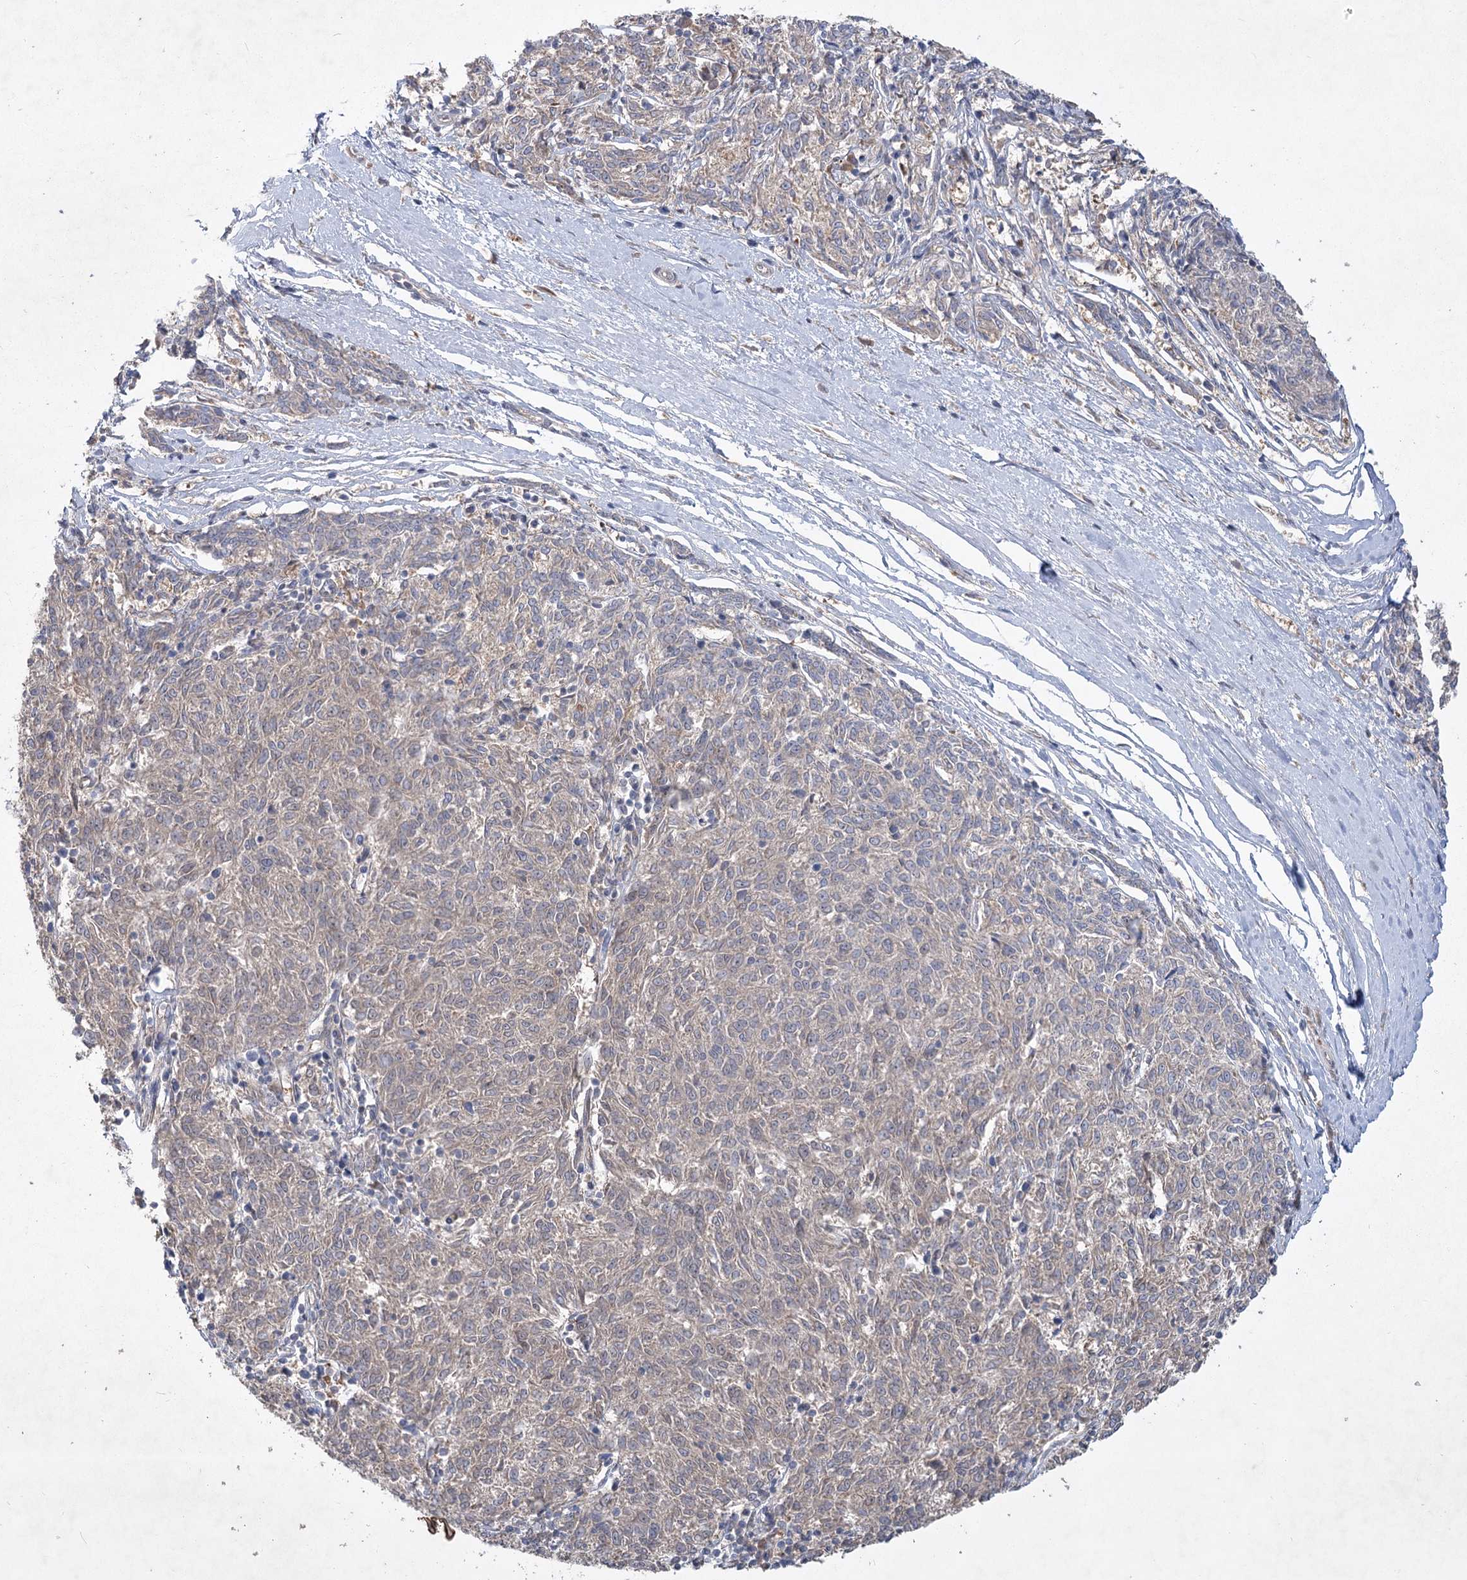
{"staining": {"intensity": "negative", "quantity": "none", "location": "none"}, "tissue": "melanoma", "cell_type": "Tumor cells", "image_type": "cancer", "snomed": [{"axis": "morphology", "description": "Malignant melanoma, NOS"}, {"axis": "topography", "description": "Skin"}], "caption": "Tumor cells are negative for protein expression in human malignant melanoma. (Immunohistochemistry (ihc), brightfield microscopy, high magnification).", "gene": "RIN2", "patient": {"sex": "female", "age": 72}}